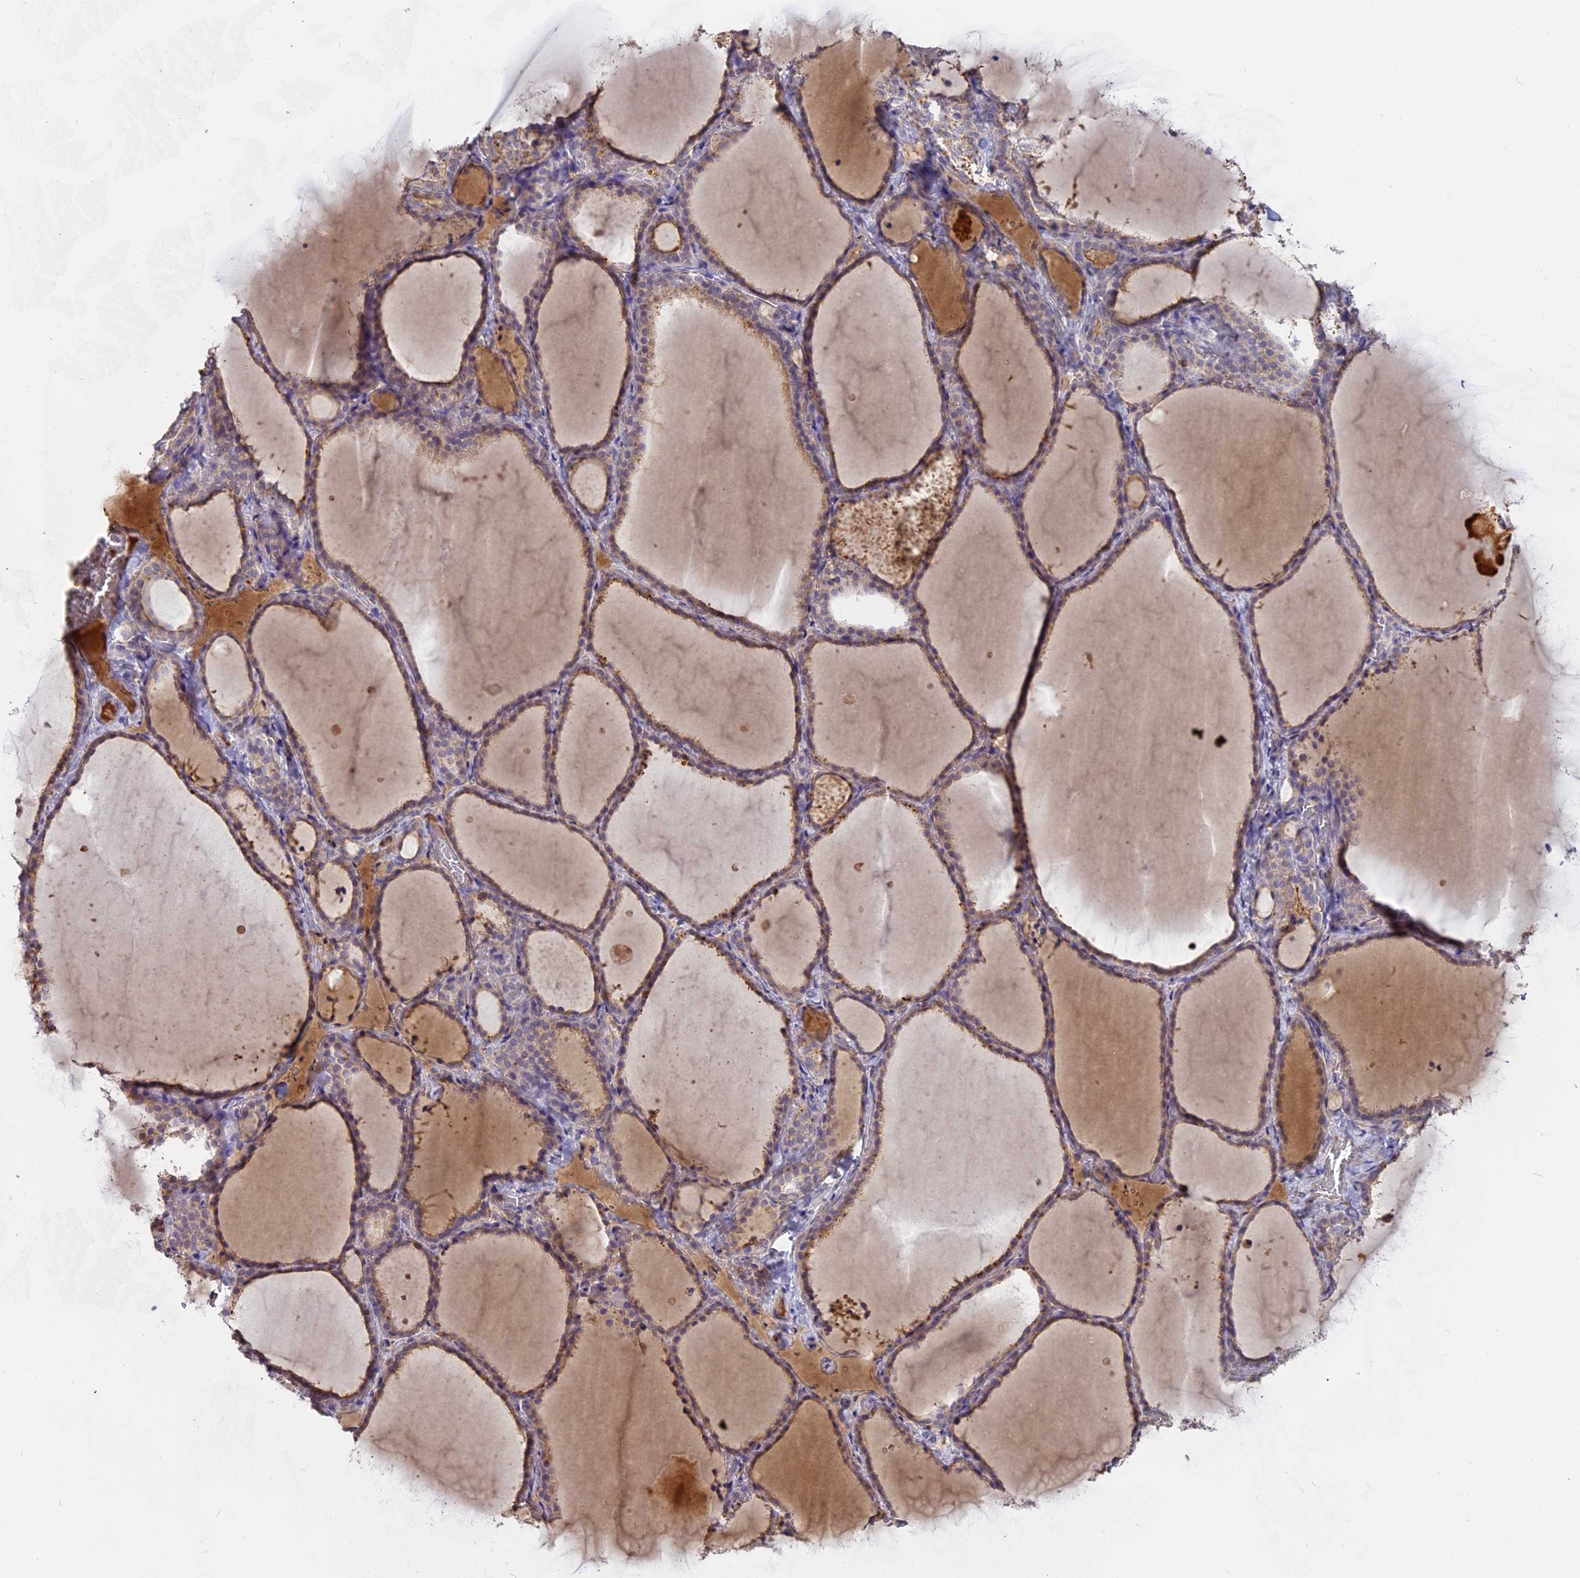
{"staining": {"intensity": "weak", "quantity": "25%-75%", "location": "cytoplasmic/membranous"}, "tissue": "thyroid gland", "cell_type": "Glandular cells", "image_type": "normal", "snomed": [{"axis": "morphology", "description": "Normal tissue, NOS"}, {"axis": "topography", "description": "Thyroid gland"}], "caption": "A micrograph showing weak cytoplasmic/membranous staining in approximately 25%-75% of glandular cells in unremarkable thyroid gland, as visualized by brown immunohistochemical staining.", "gene": "CFAP119", "patient": {"sex": "female", "age": 22}}